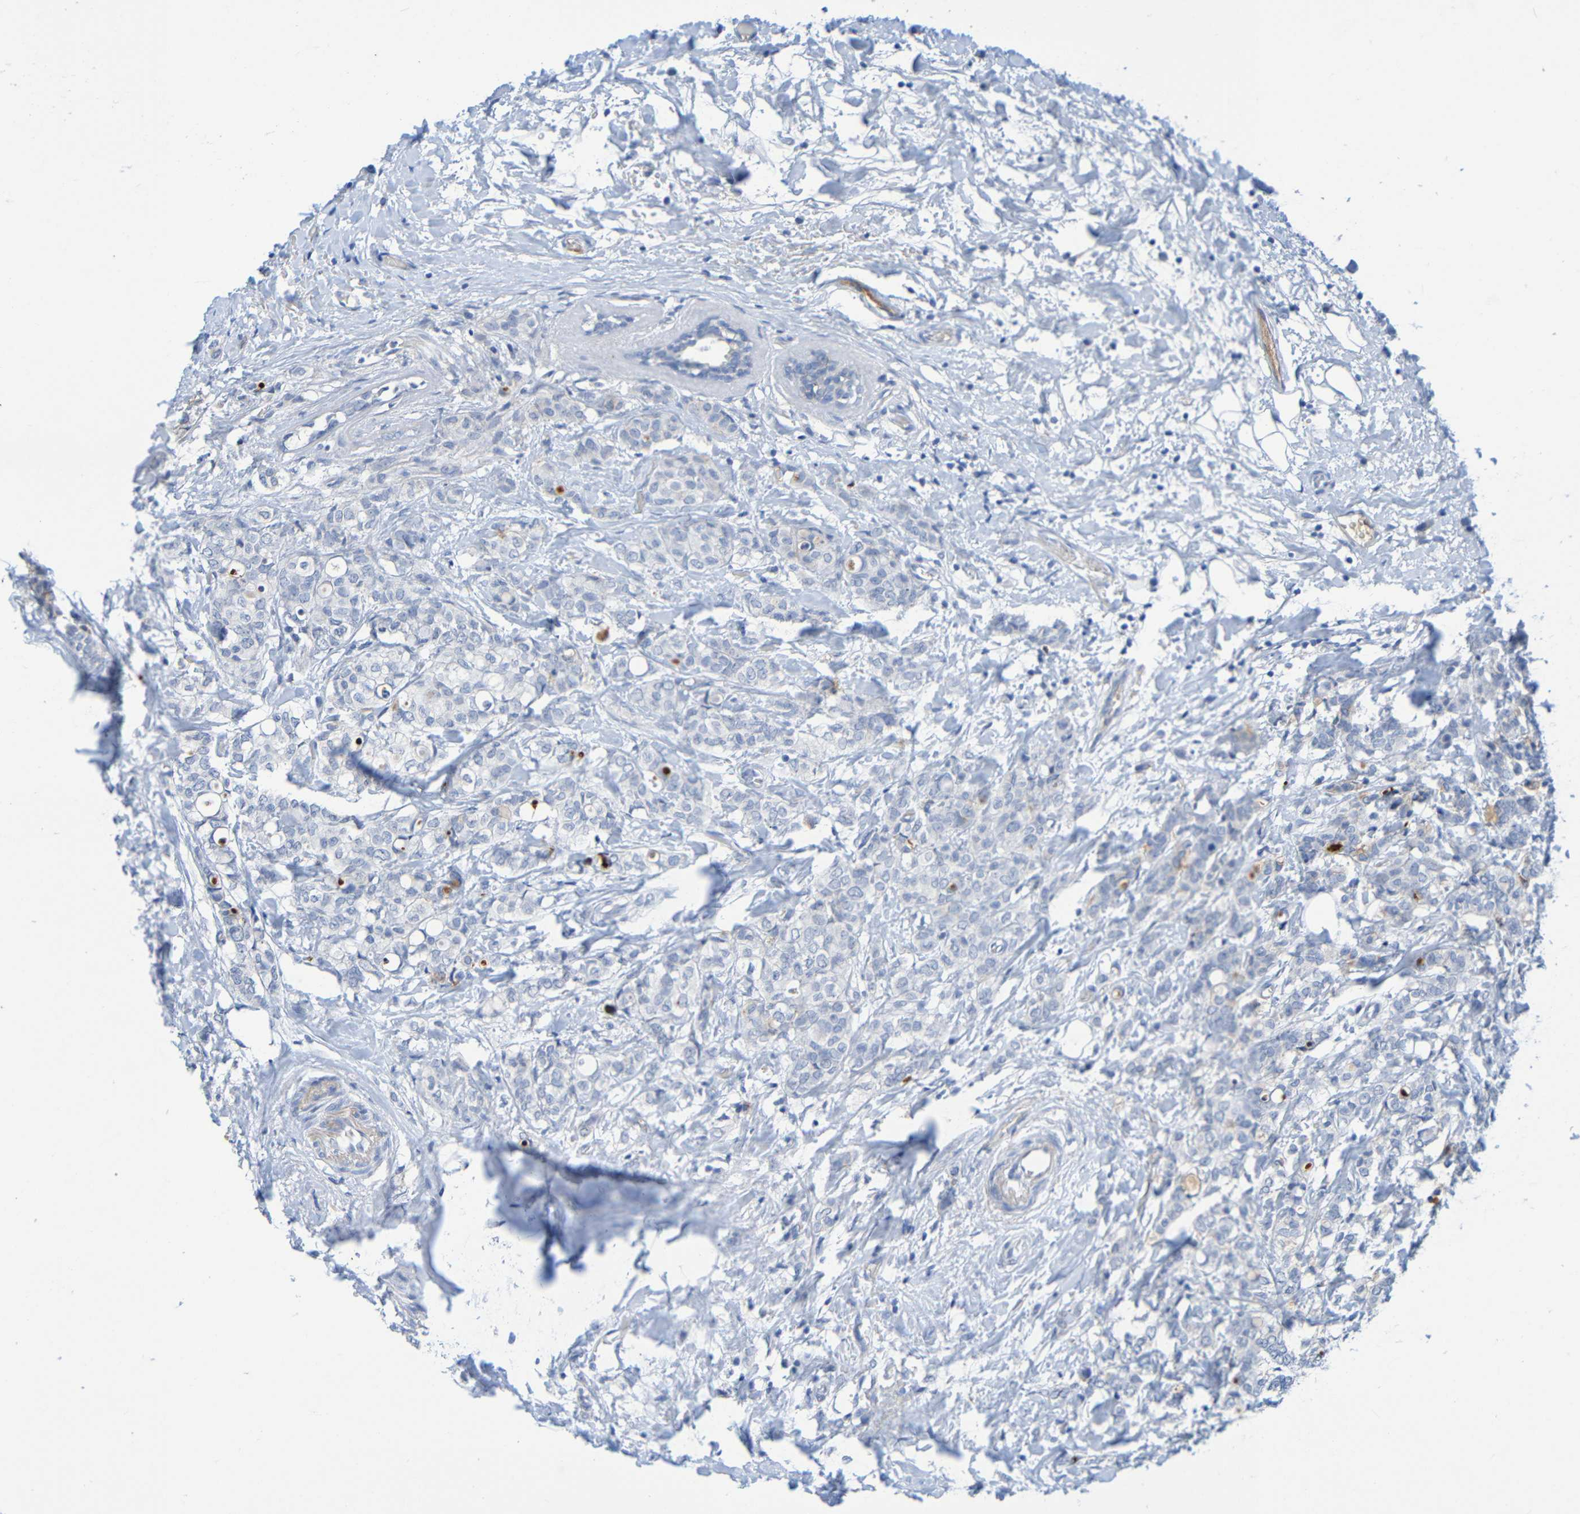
{"staining": {"intensity": "negative", "quantity": "none", "location": "none"}, "tissue": "breast cancer", "cell_type": "Tumor cells", "image_type": "cancer", "snomed": [{"axis": "morphology", "description": "Lobular carcinoma"}, {"axis": "topography", "description": "Breast"}], "caption": "Human breast cancer stained for a protein using immunohistochemistry exhibits no positivity in tumor cells.", "gene": "IL10", "patient": {"sex": "female", "age": 60}}